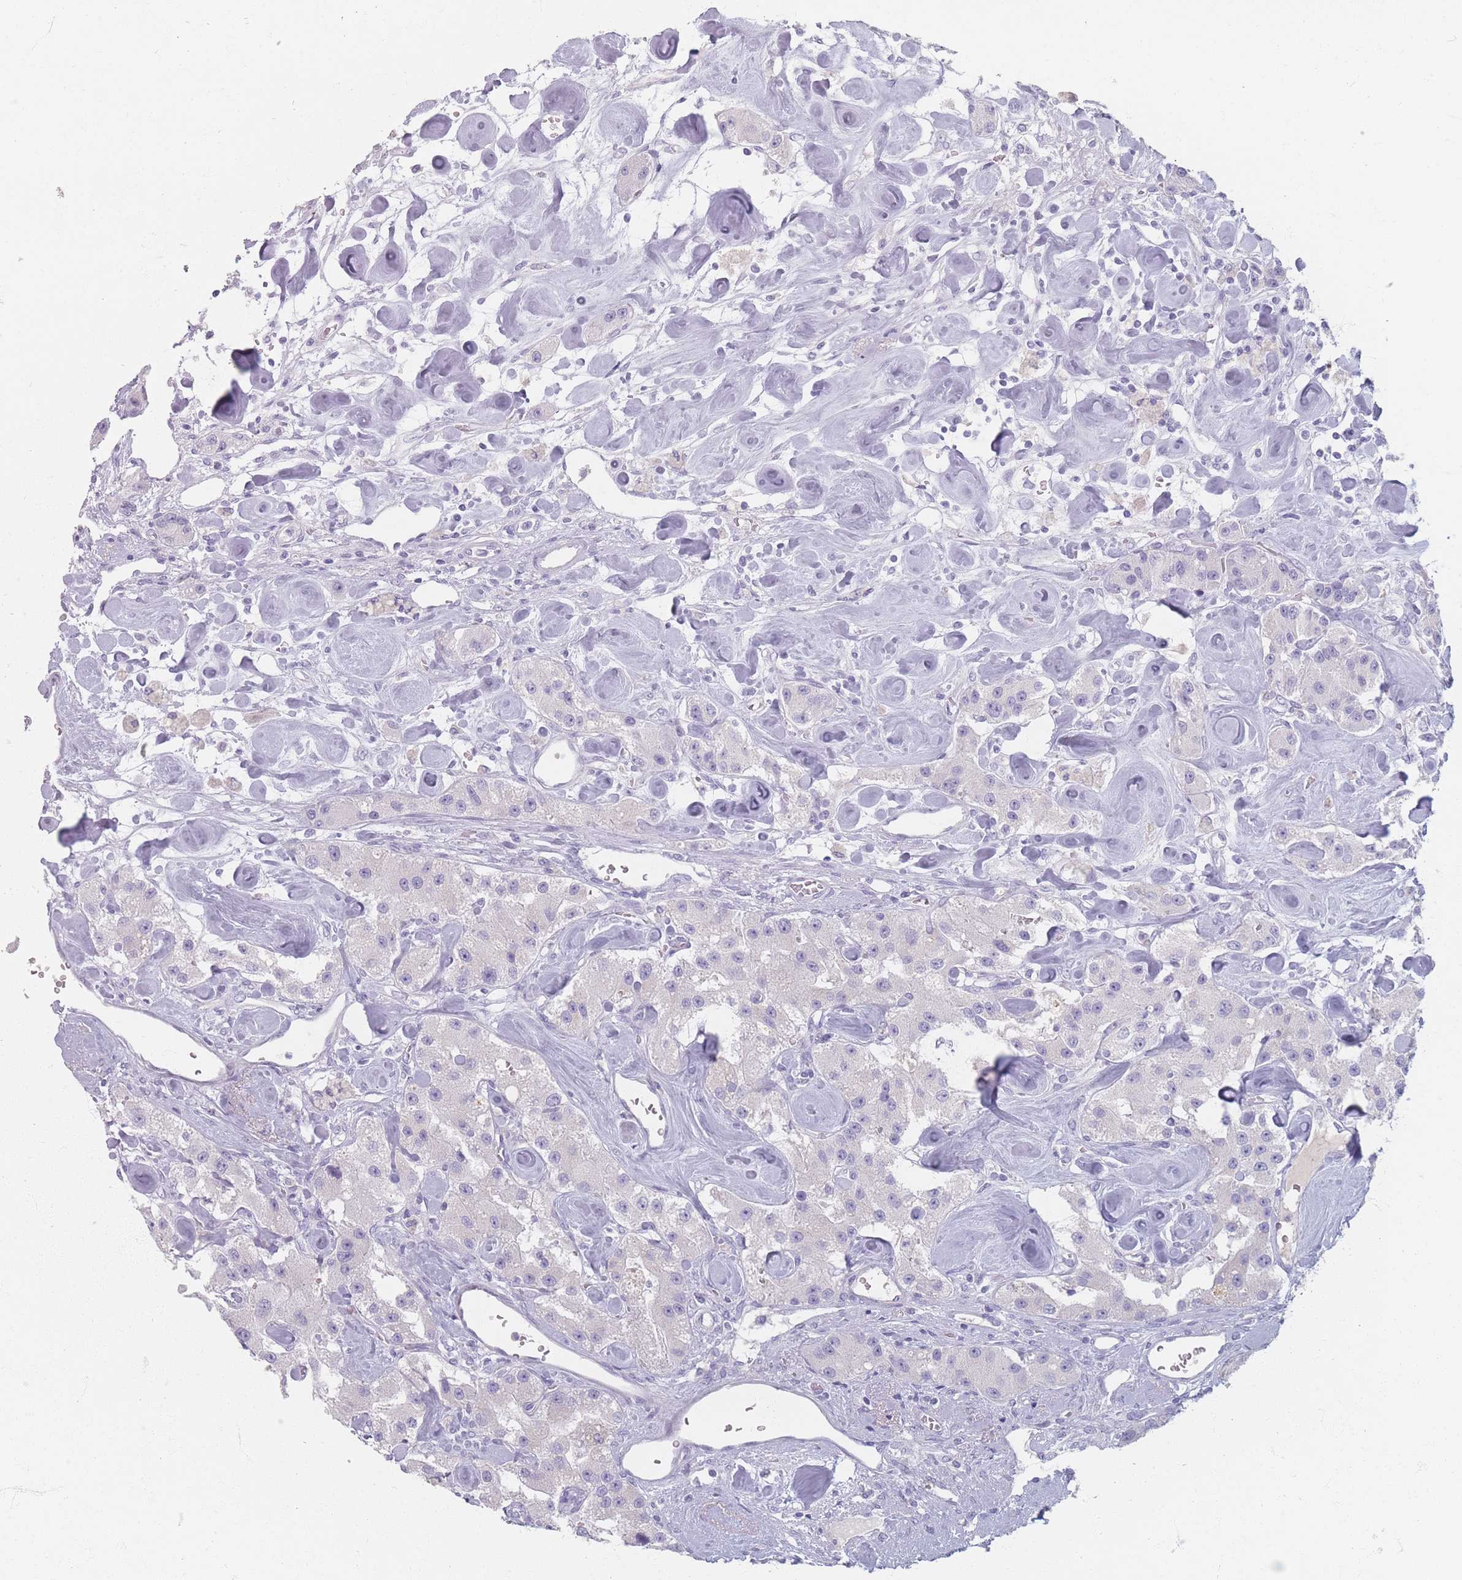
{"staining": {"intensity": "negative", "quantity": "none", "location": "none"}, "tissue": "carcinoid", "cell_type": "Tumor cells", "image_type": "cancer", "snomed": [{"axis": "morphology", "description": "Carcinoid, malignant, NOS"}, {"axis": "topography", "description": "Pancreas"}], "caption": "Tumor cells show no significant protein positivity in carcinoid.", "gene": "PIGM", "patient": {"sex": "male", "age": 41}}